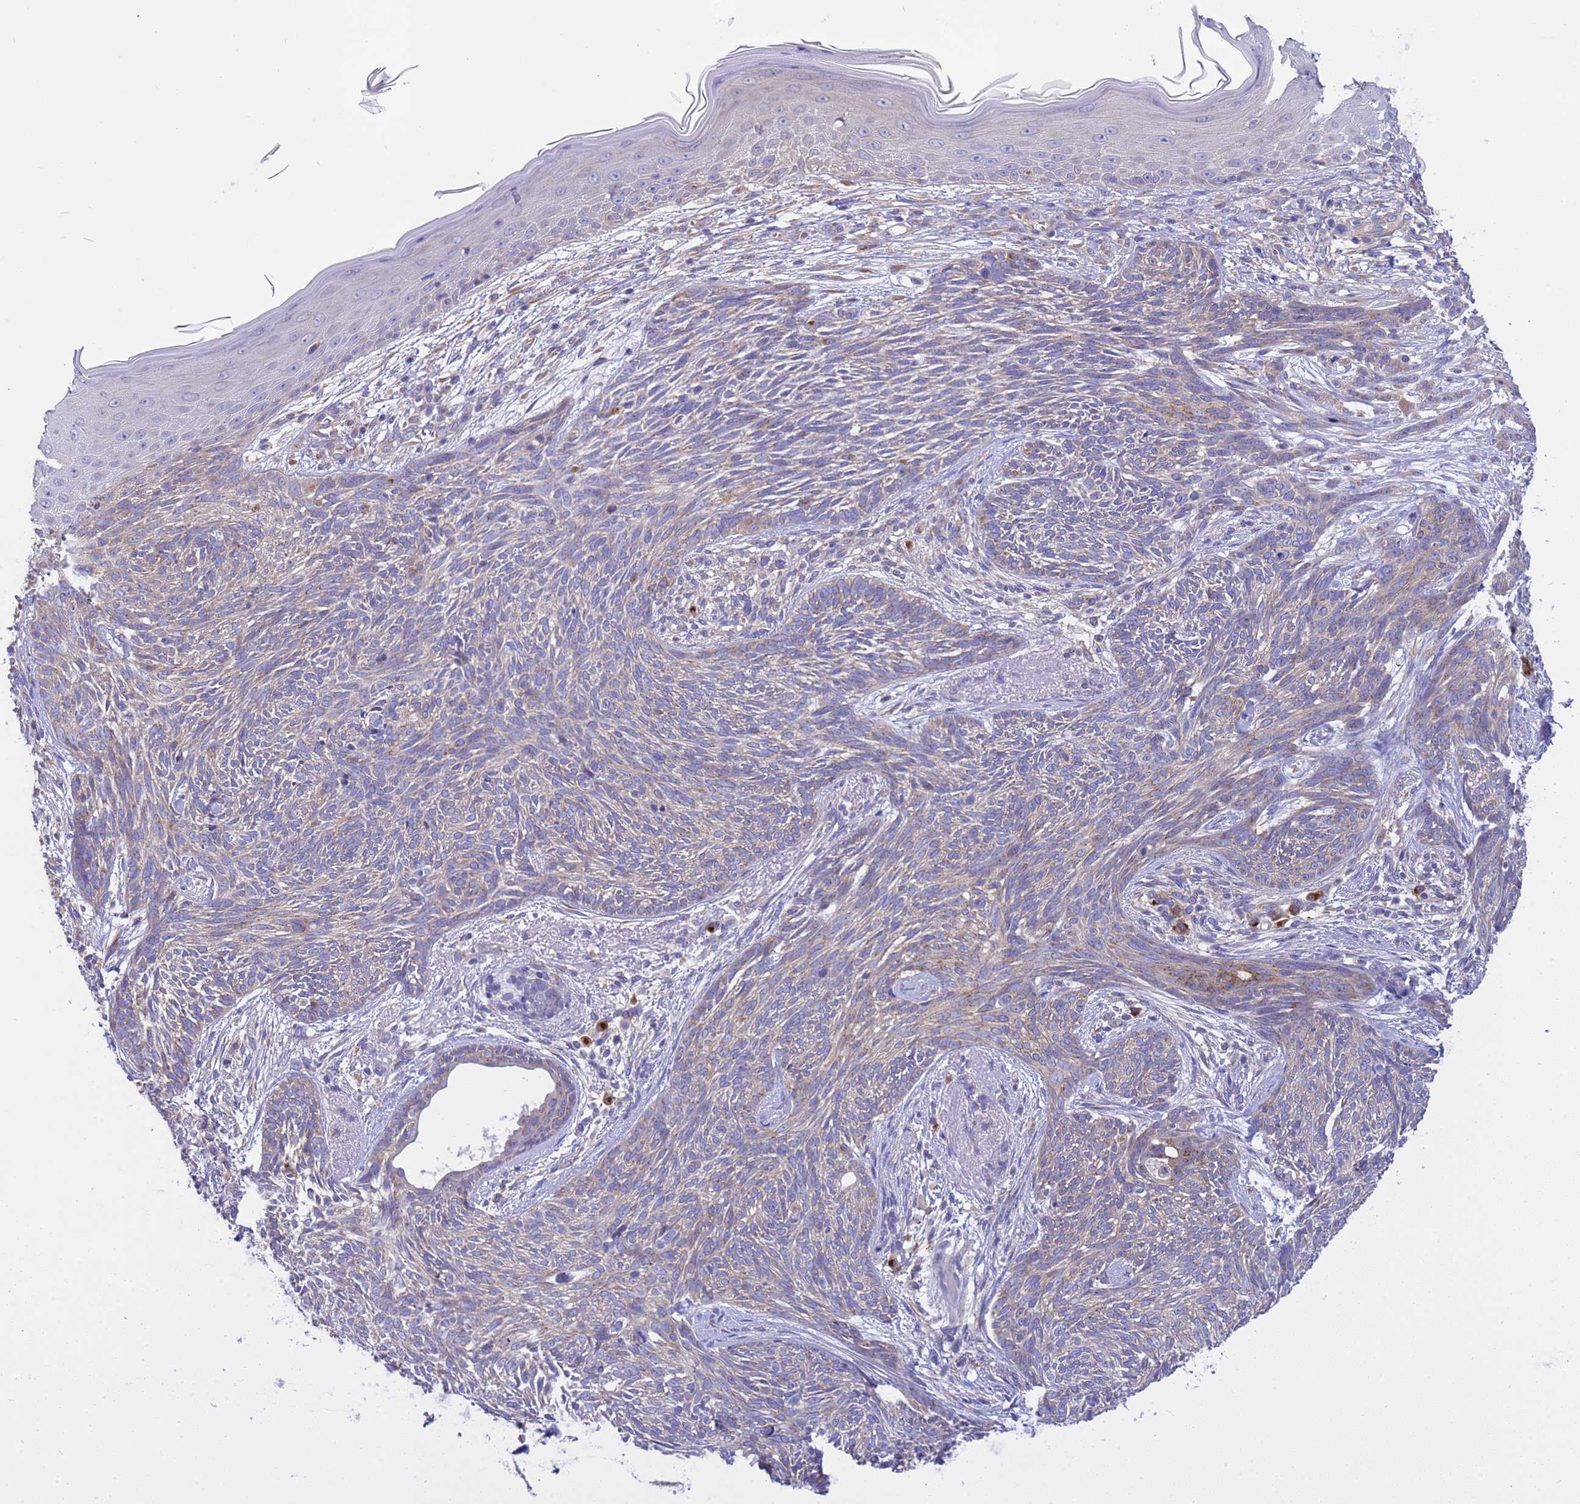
{"staining": {"intensity": "negative", "quantity": "none", "location": "none"}, "tissue": "skin cancer", "cell_type": "Tumor cells", "image_type": "cancer", "snomed": [{"axis": "morphology", "description": "Basal cell carcinoma"}, {"axis": "topography", "description": "Skin"}], "caption": "Immunohistochemistry histopathology image of human basal cell carcinoma (skin) stained for a protein (brown), which reveals no staining in tumor cells.", "gene": "ANAPC1", "patient": {"sex": "male", "age": 73}}